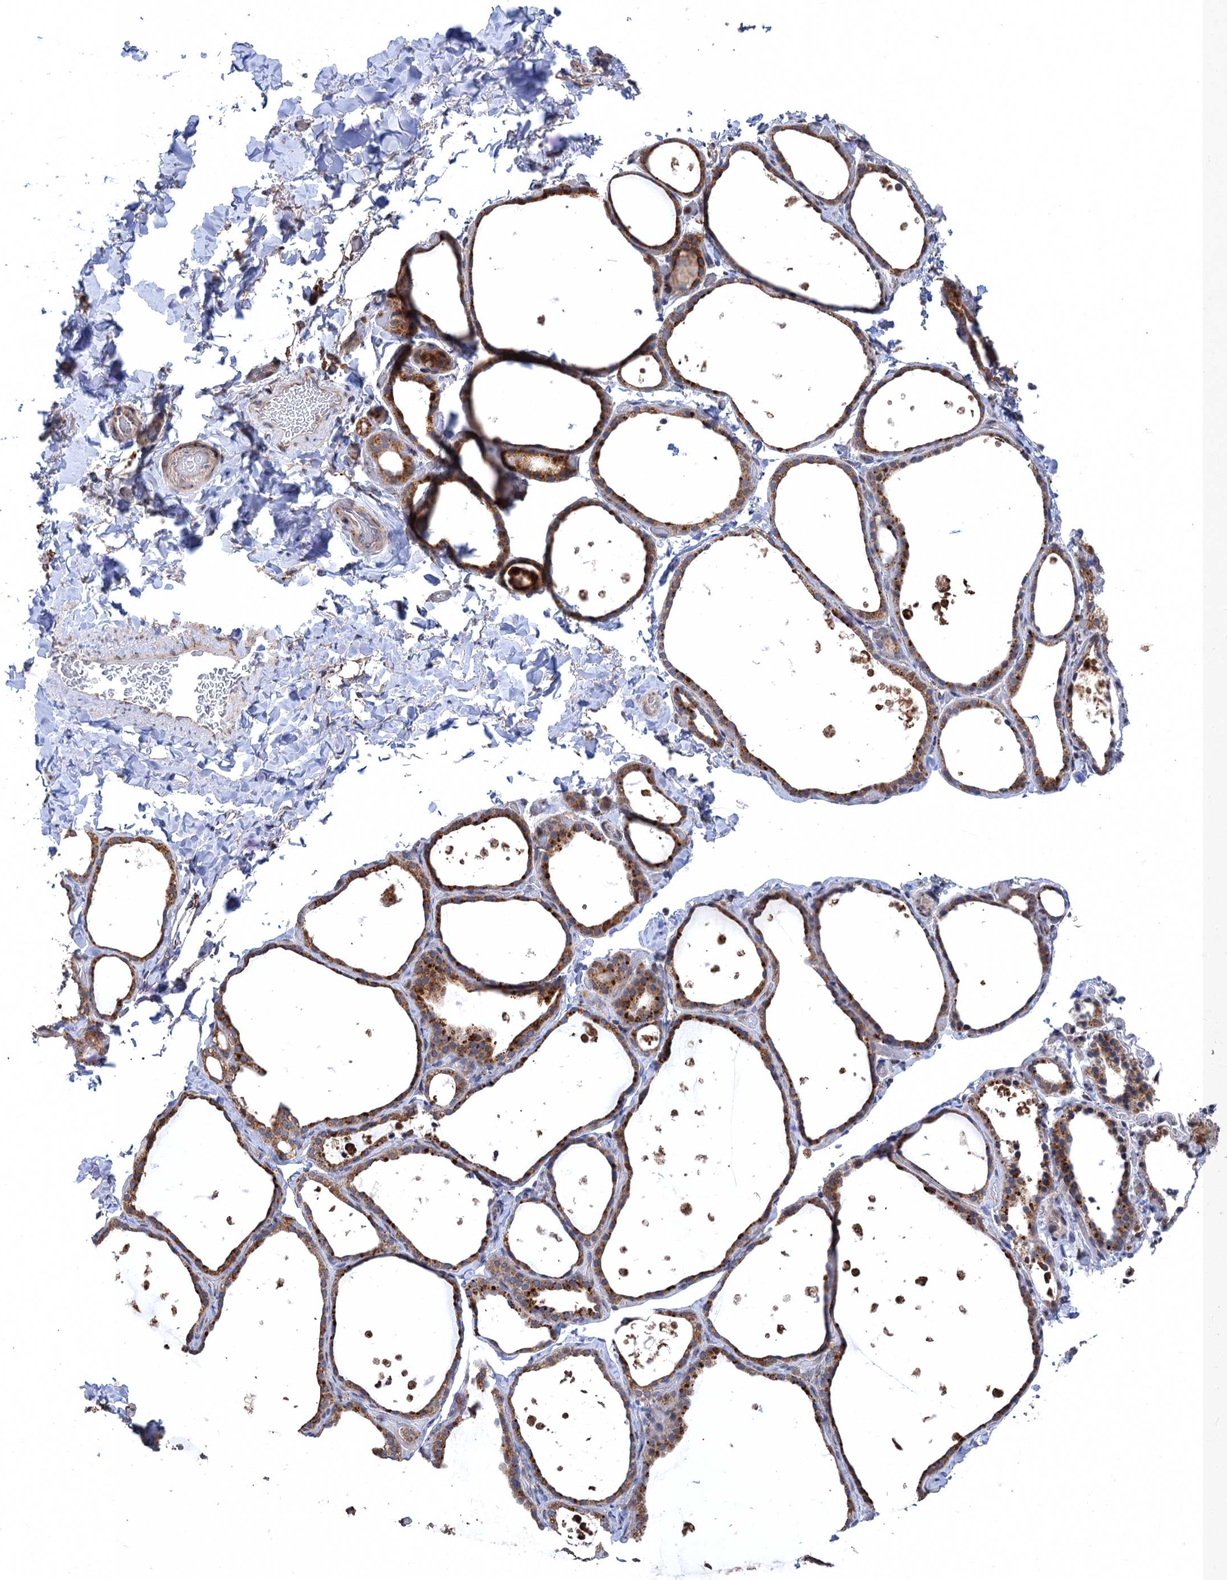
{"staining": {"intensity": "moderate", "quantity": ">75%", "location": "cytoplasmic/membranous"}, "tissue": "thyroid gland", "cell_type": "Glandular cells", "image_type": "normal", "snomed": [{"axis": "morphology", "description": "Normal tissue, NOS"}, {"axis": "topography", "description": "Thyroid gland"}], "caption": "This image reveals immunohistochemistry (IHC) staining of benign thyroid gland, with medium moderate cytoplasmic/membranous positivity in approximately >75% of glandular cells.", "gene": "BMERB1", "patient": {"sex": "female", "age": 44}}